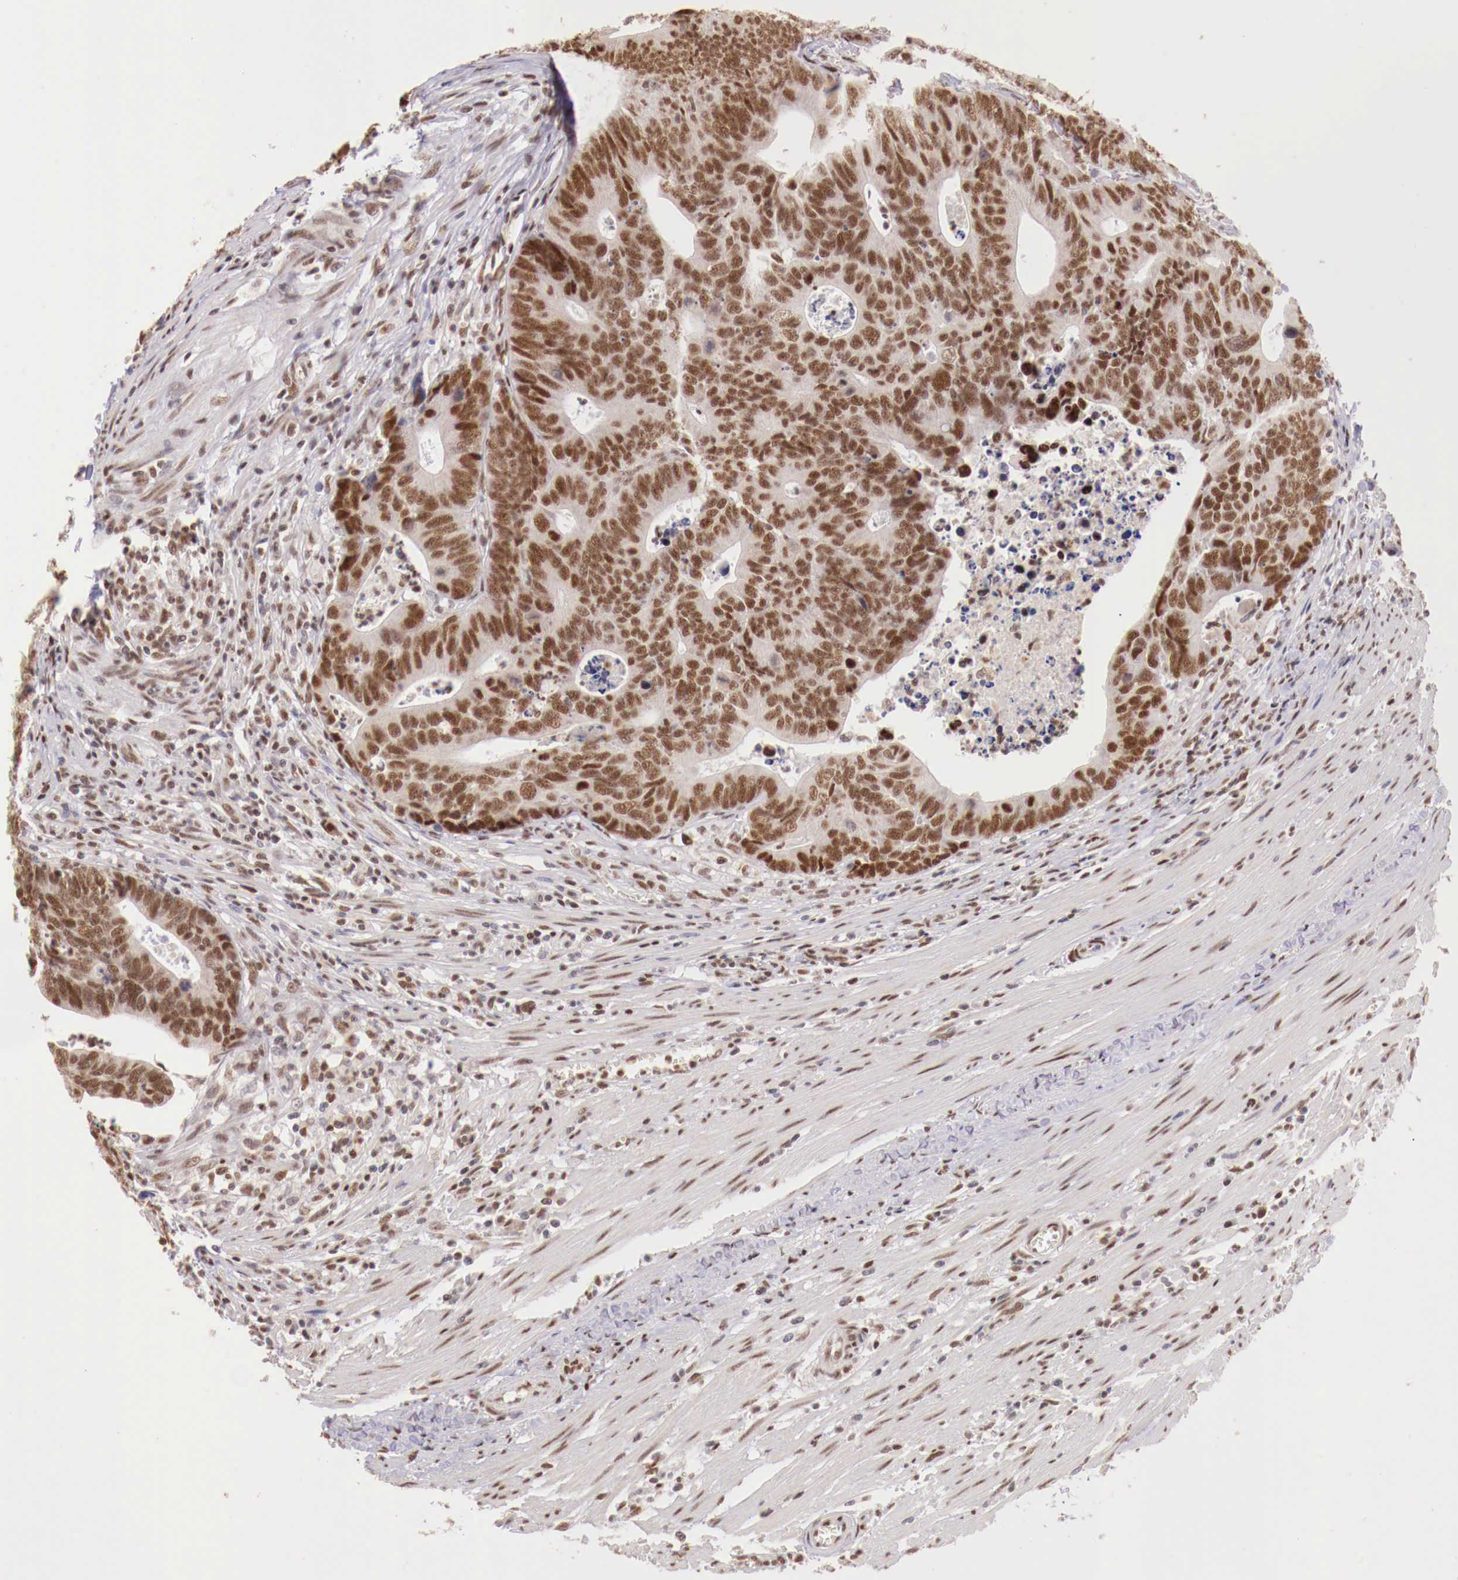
{"staining": {"intensity": "moderate", "quantity": ">75%", "location": "nuclear"}, "tissue": "colorectal cancer", "cell_type": "Tumor cells", "image_type": "cancer", "snomed": [{"axis": "morphology", "description": "Adenocarcinoma, NOS"}, {"axis": "topography", "description": "Colon"}], "caption": "Colorectal cancer stained with DAB (3,3'-diaminobenzidine) IHC shows medium levels of moderate nuclear staining in approximately >75% of tumor cells.", "gene": "SP1", "patient": {"sex": "female", "age": 78}}